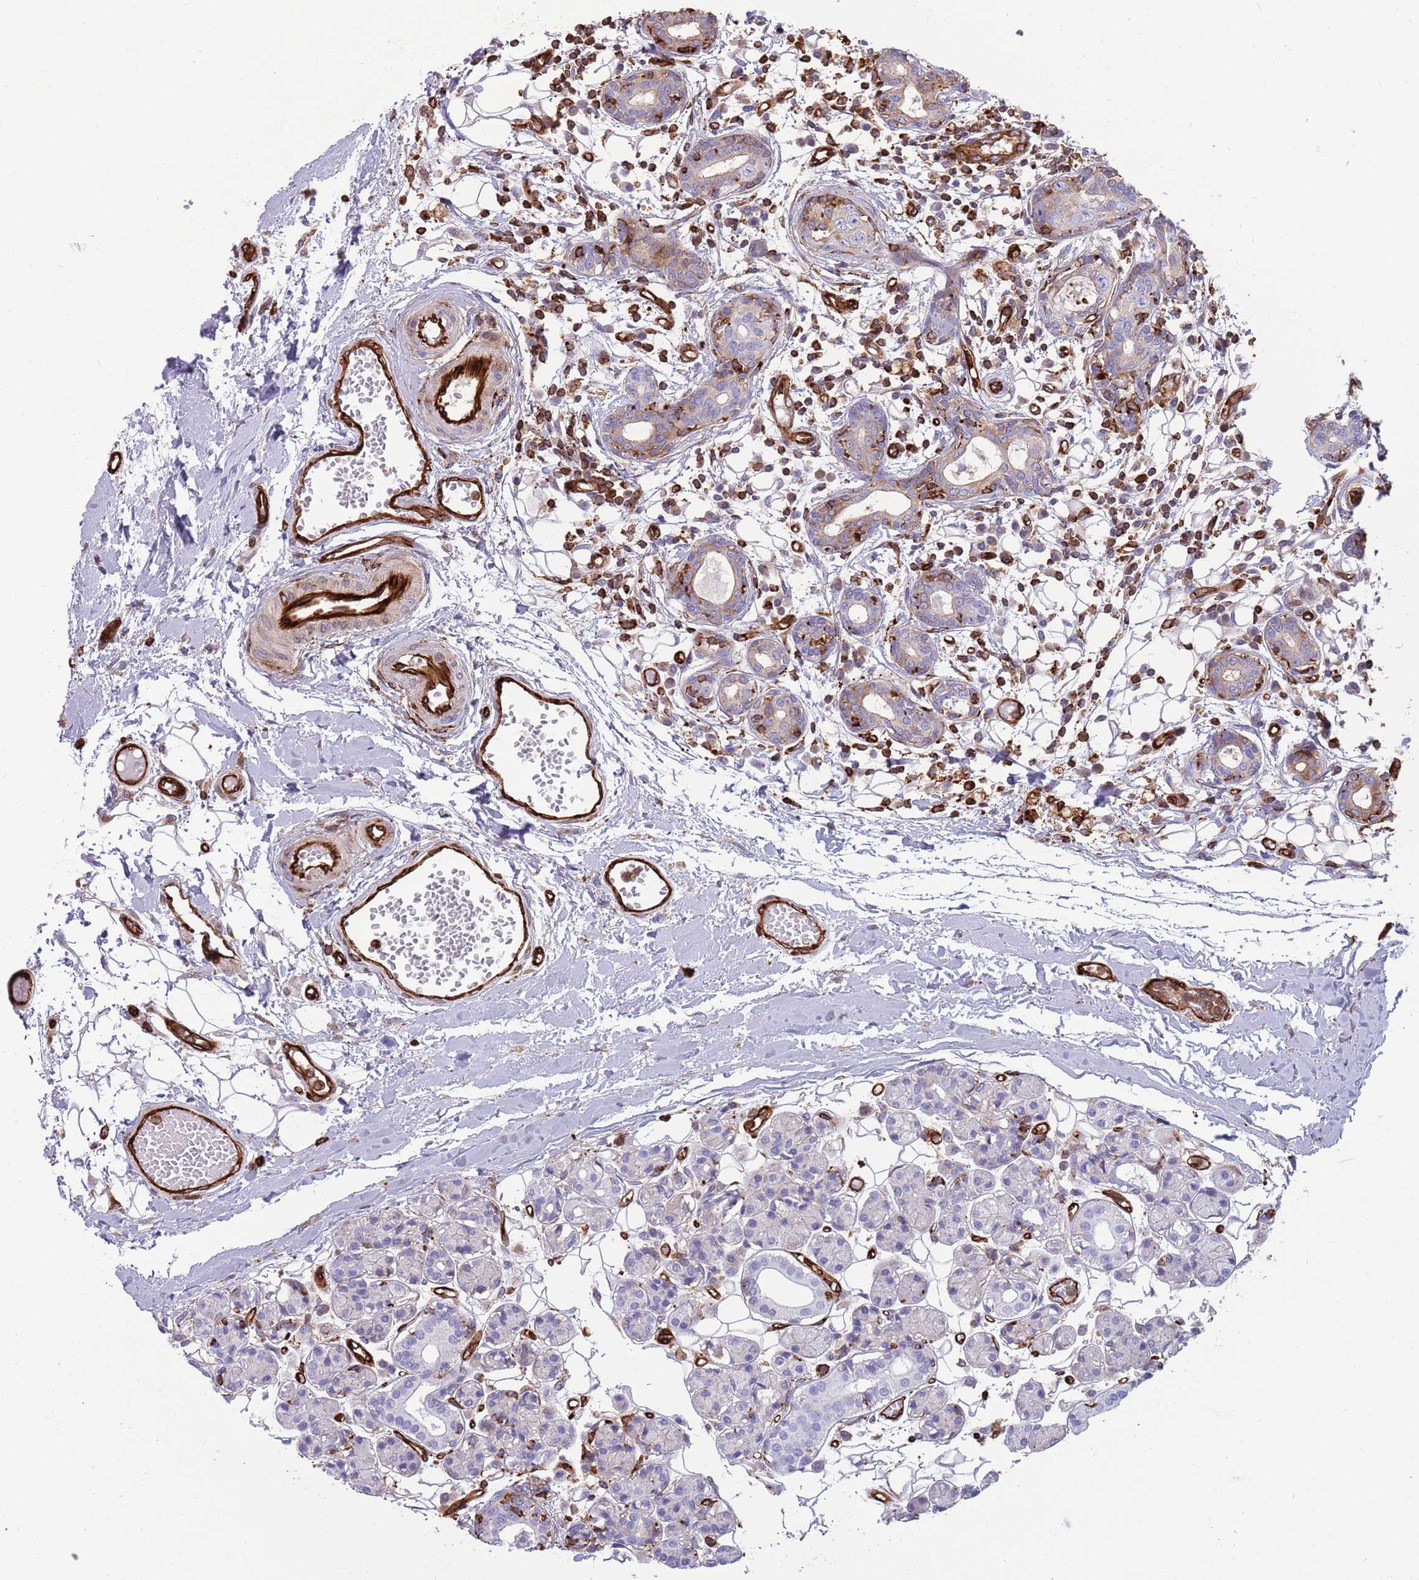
{"staining": {"intensity": "negative", "quantity": "none", "location": "none"}, "tissue": "head and neck cancer", "cell_type": "Tumor cells", "image_type": "cancer", "snomed": [{"axis": "morphology", "description": "Adenocarcinoma, NOS"}, {"axis": "morphology", "description": "Adenocarcinoma, metastatic, NOS"}, {"axis": "topography", "description": "Head-Neck"}], "caption": "There is no significant staining in tumor cells of head and neck cancer.", "gene": "KBTBD7", "patient": {"sex": "male", "age": 75}}